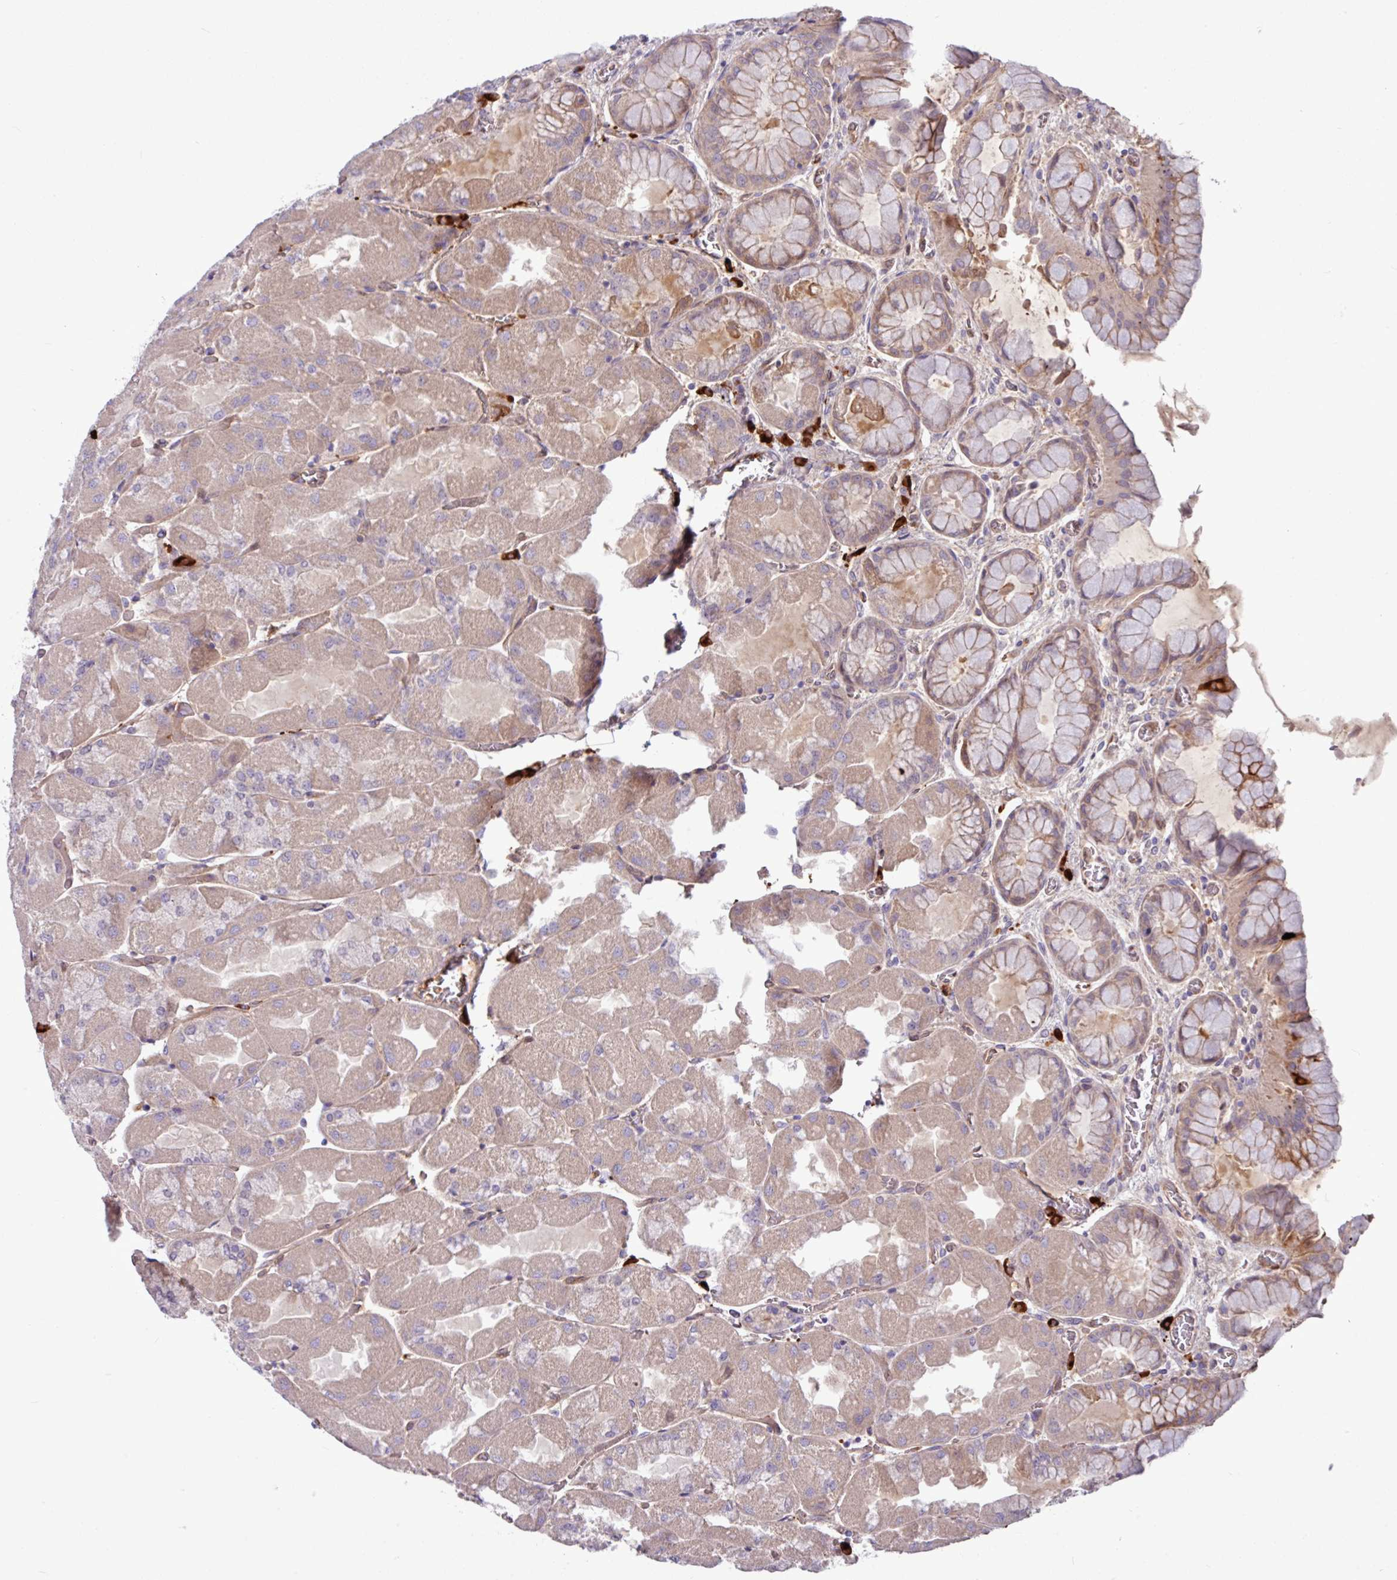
{"staining": {"intensity": "weak", "quantity": ">75%", "location": "cytoplasmic/membranous"}, "tissue": "stomach", "cell_type": "Glandular cells", "image_type": "normal", "snomed": [{"axis": "morphology", "description": "Normal tissue, NOS"}, {"axis": "topography", "description": "Stomach"}], "caption": "Brown immunohistochemical staining in unremarkable stomach shows weak cytoplasmic/membranous positivity in about >75% of glandular cells. (brown staining indicates protein expression, while blue staining denotes nuclei).", "gene": "B4GALNT4", "patient": {"sex": "female", "age": 61}}